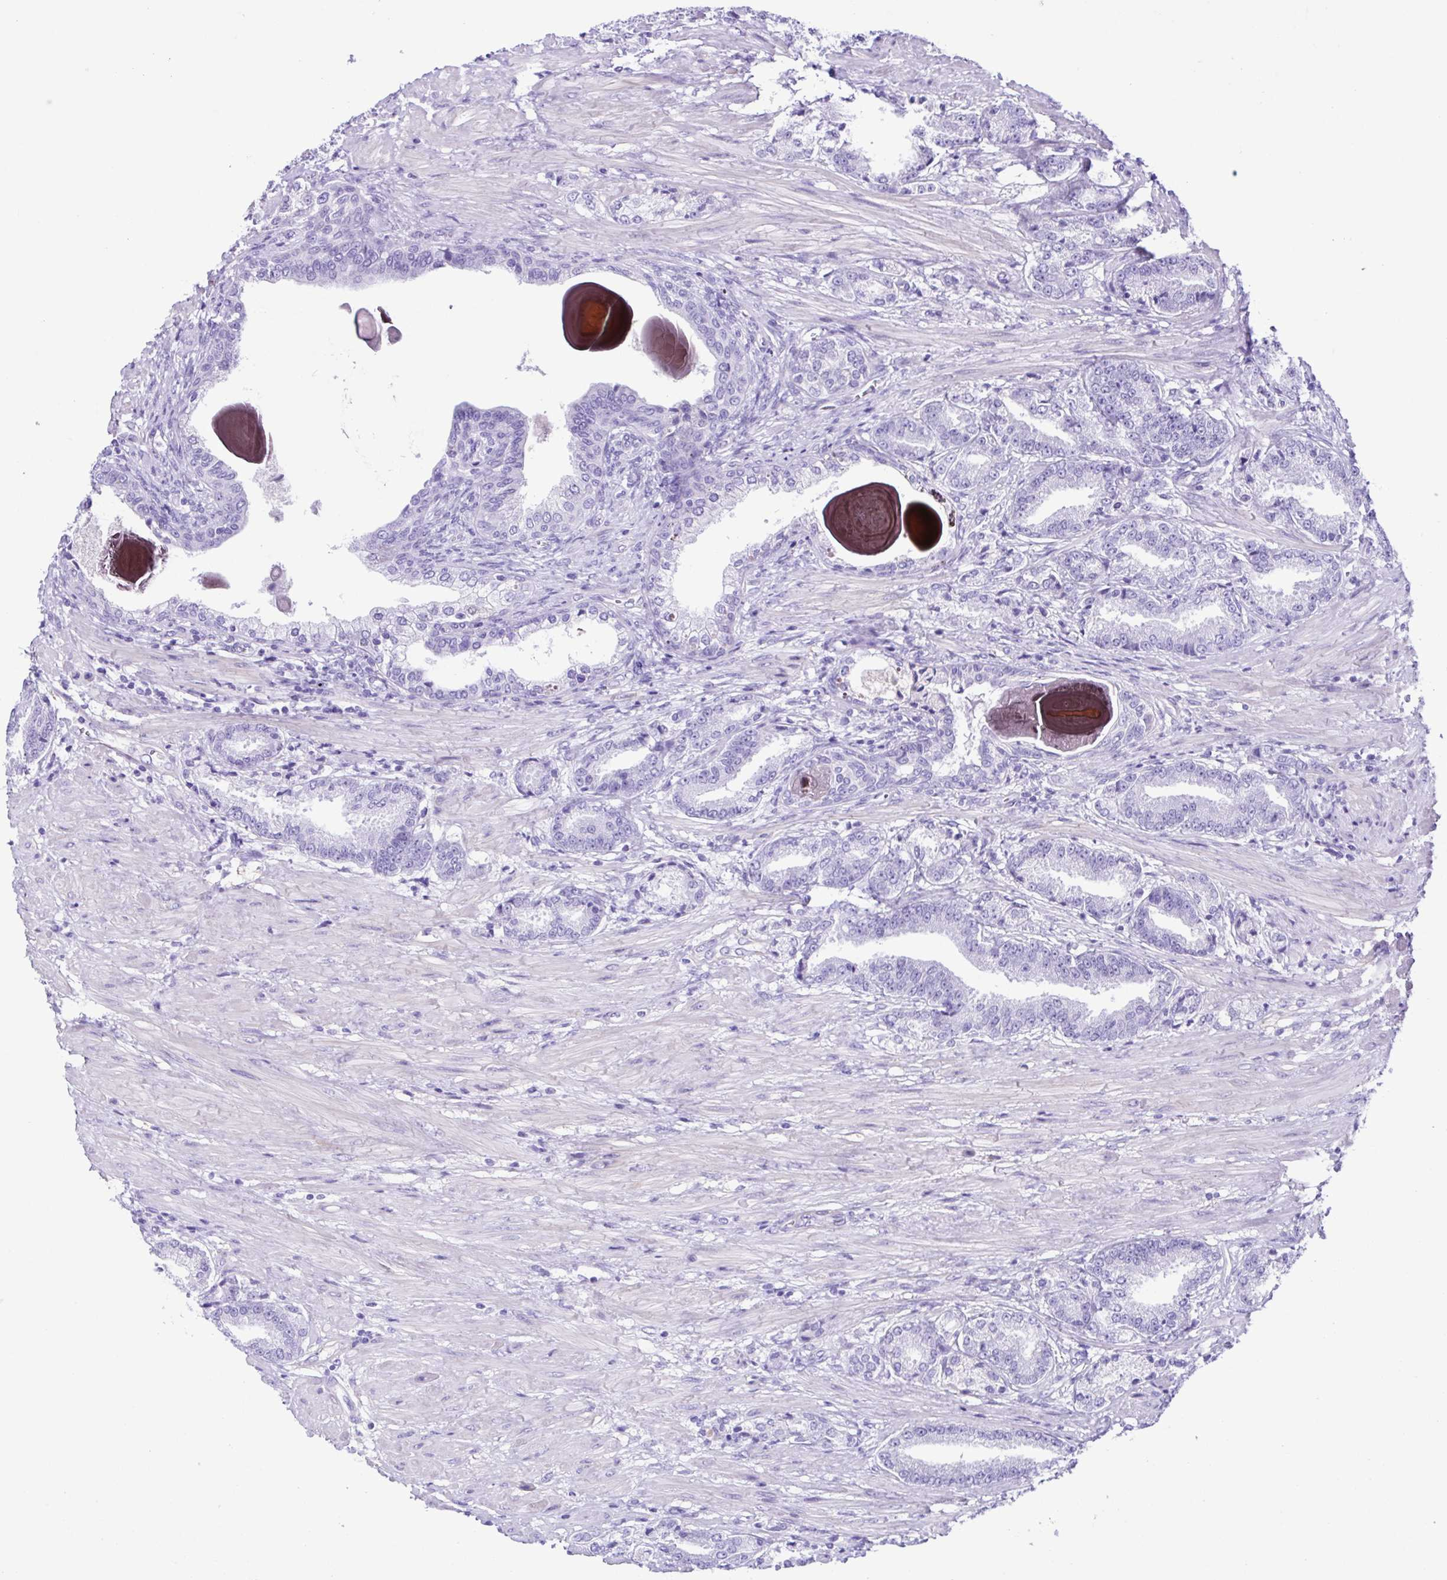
{"staining": {"intensity": "negative", "quantity": "none", "location": "none"}, "tissue": "prostate cancer", "cell_type": "Tumor cells", "image_type": "cancer", "snomed": [{"axis": "morphology", "description": "Adenocarcinoma, High grade"}, {"axis": "topography", "description": "Prostate and seminal vesicle, NOS"}], "caption": "Histopathology image shows no significant protein staining in tumor cells of prostate cancer (high-grade adenocarcinoma).", "gene": "CYP11B1", "patient": {"sex": "male", "age": 61}}